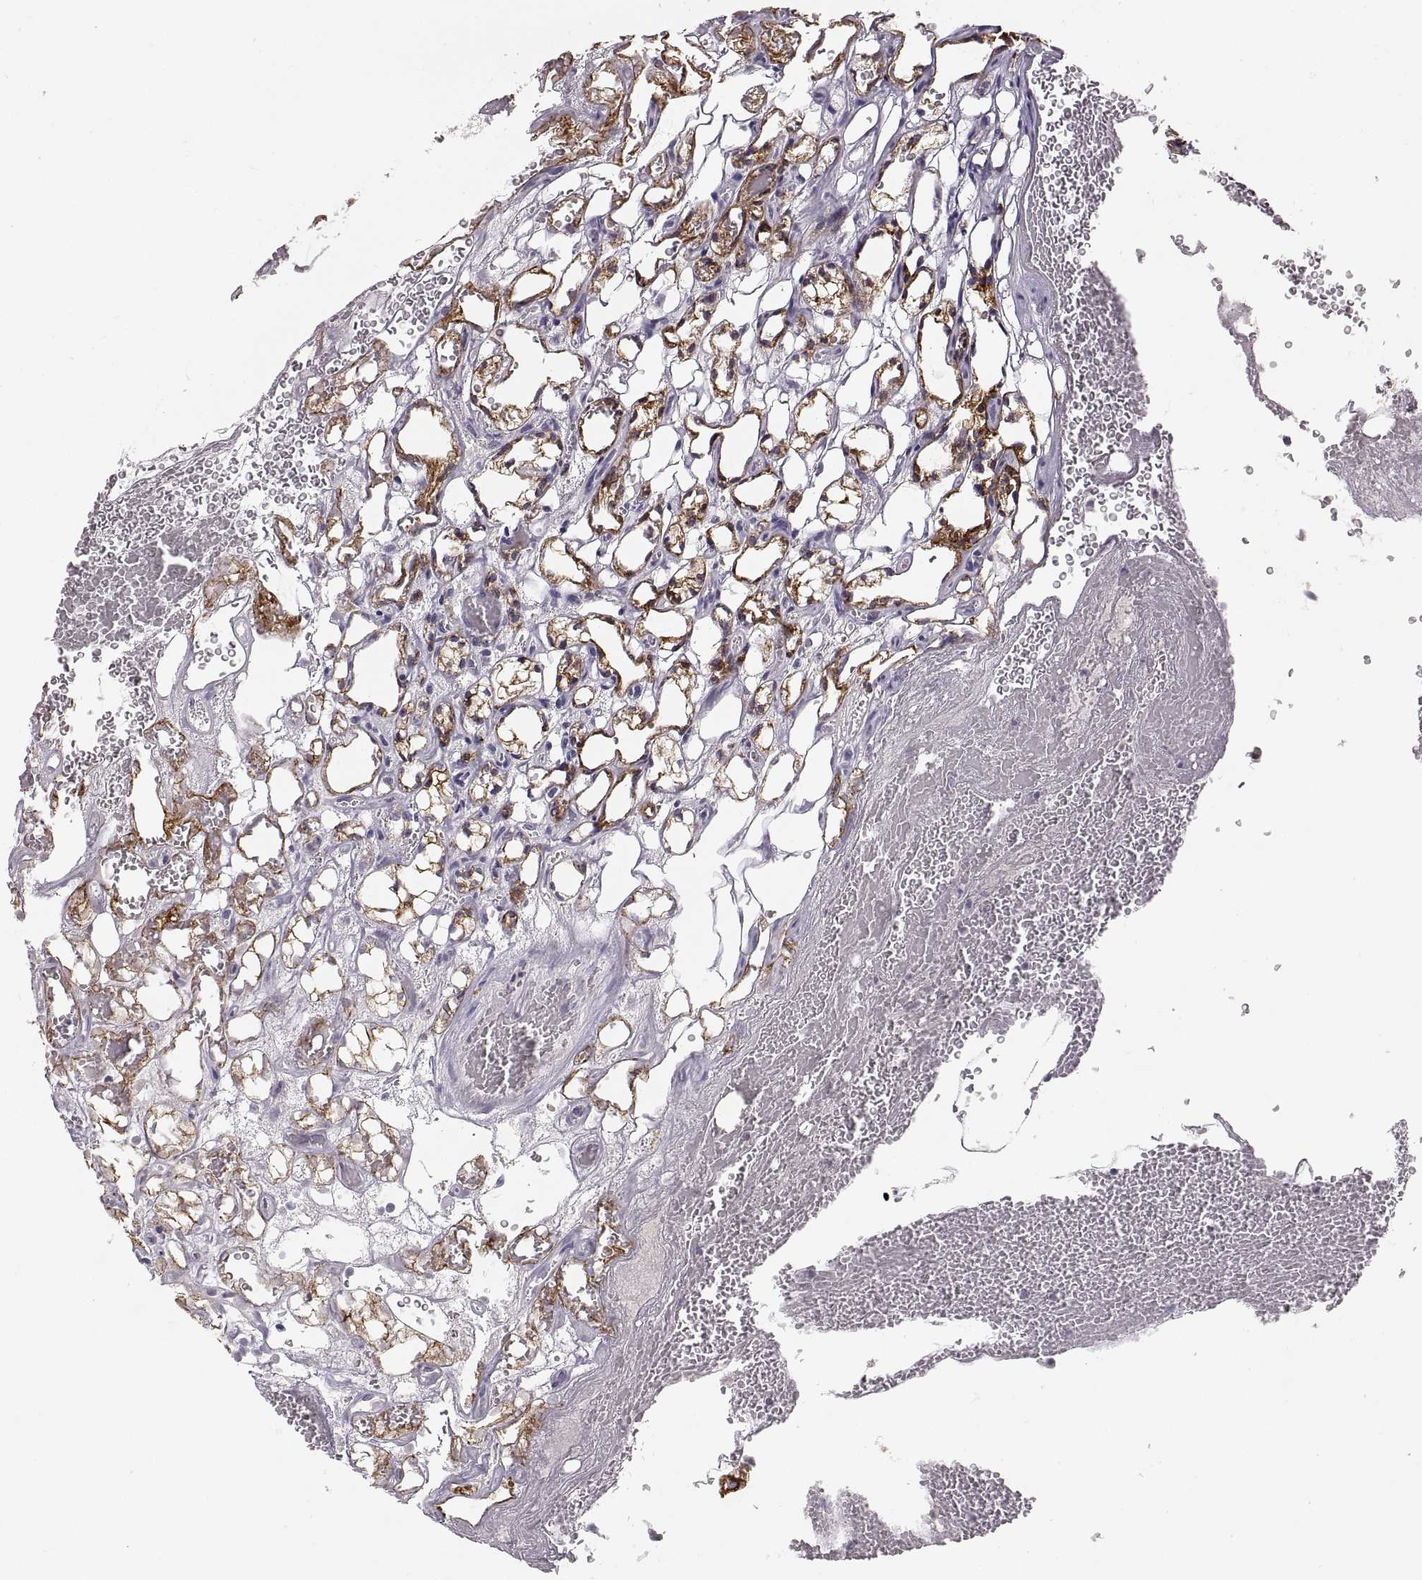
{"staining": {"intensity": "strong", "quantity": "25%-75%", "location": "cytoplasmic/membranous"}, "tissue": "renal cancer", "cell_type": "Tumor cells", "image_type": "cancer", "snomed": [{"axis": "morphology", "description": "Adenocarcinoma, NOS"}, {"axis": "topography", "description": "Kidney"}], "caption": "High-power microscopy captured an IHC photomicrograph of adenocarcinoma (renal), revealing strong cytoplasmic/membranous expression in about 25%-75% of tumor cells.", "gene": "CDH2", "patient": {"sex": "female", "age": 69}}